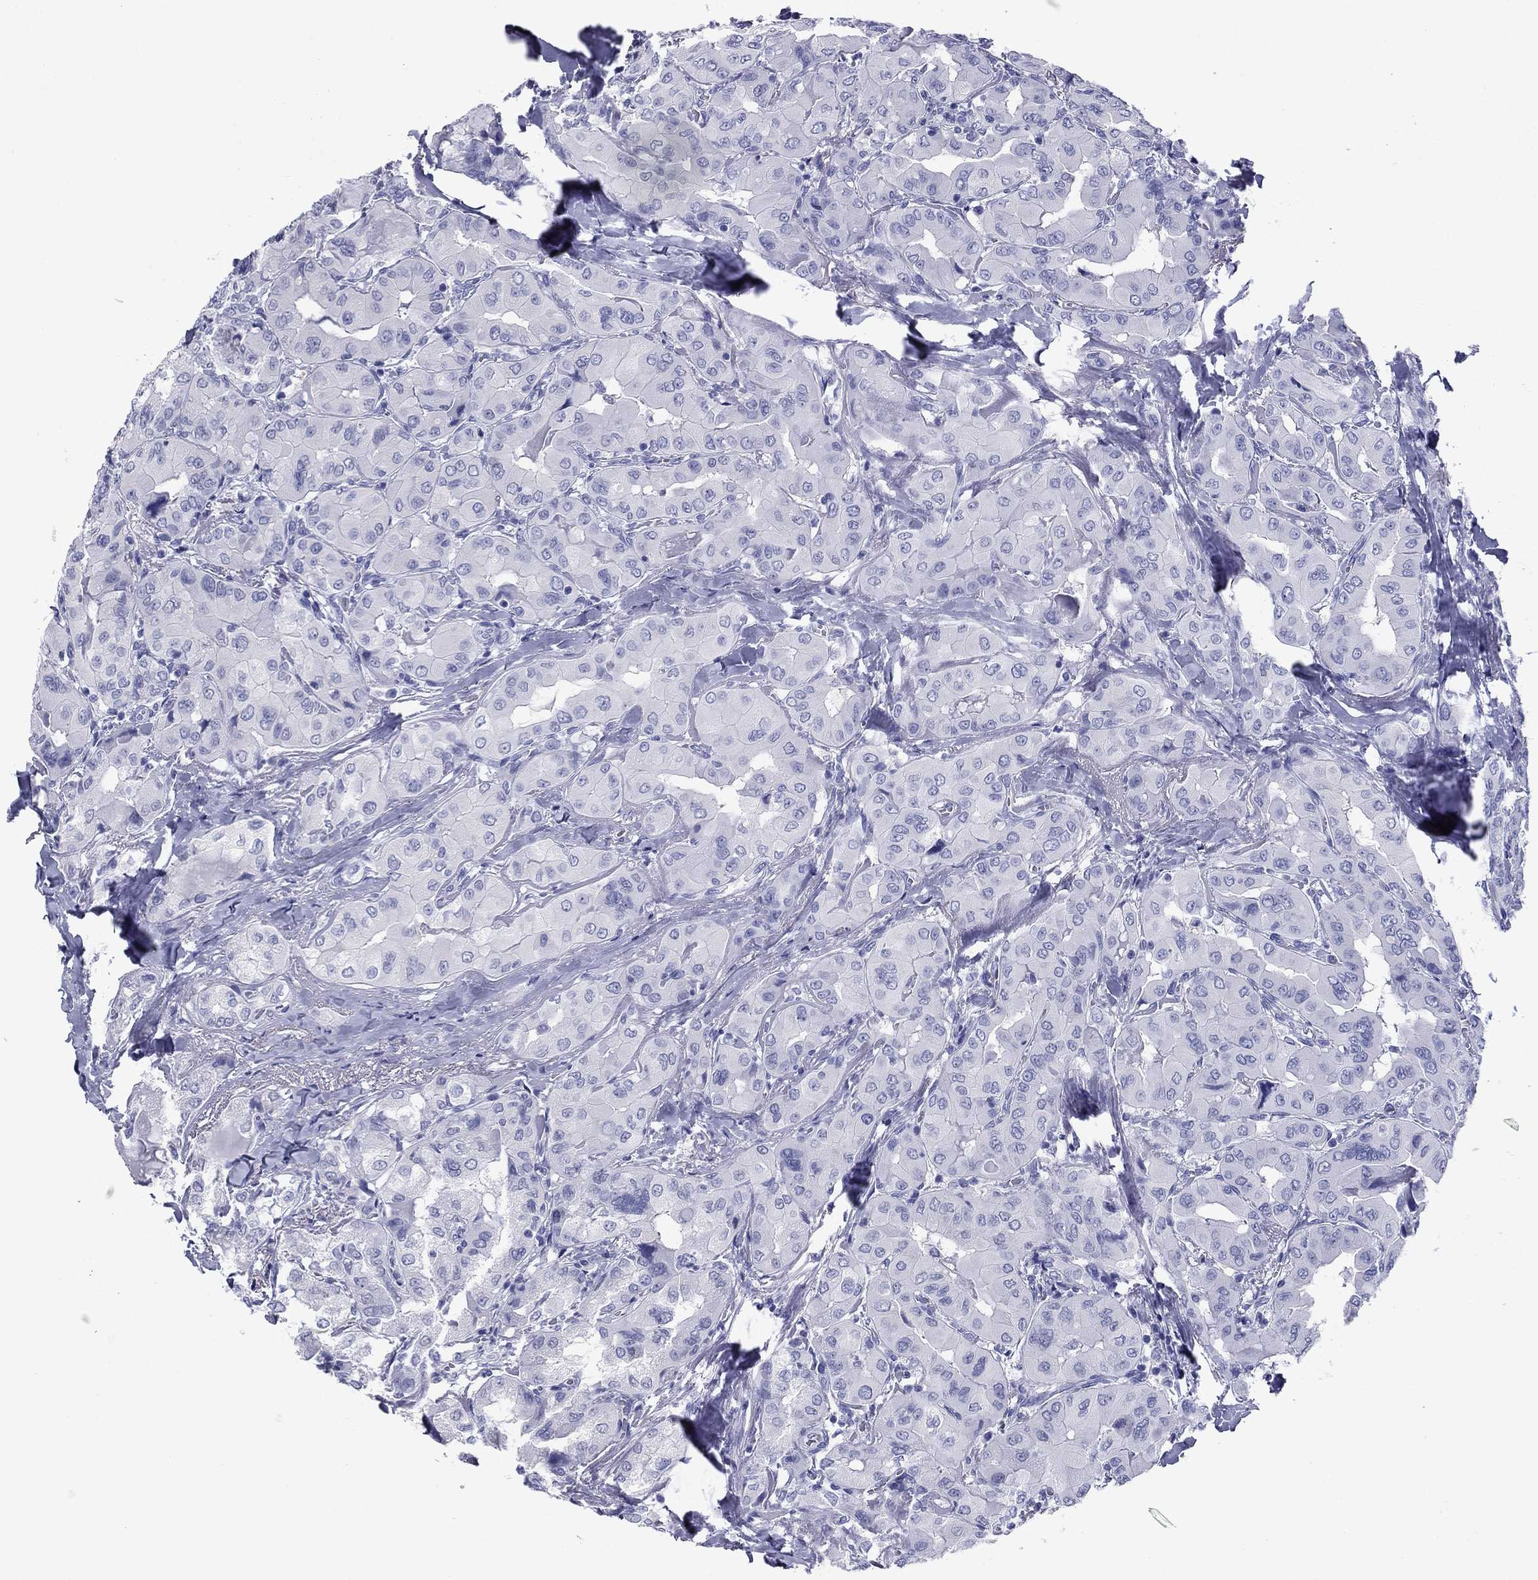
{"staining": {"intensity": "negative", "quantity": "none", "location": "none"}, "tissue": "thyroid cancer", "cell_type": "Tumor cells", "image_type": "cancer", "snomed": [{"axis": "morphology", "description": "Normal tissue, NOS"}, {"axis": "morphology", "description": "Papillary adenocarcinoma, NOS"}, {"axis": "topography", "description": "Thyroid gland"}], "caption": "This is an immunohistochemistry image of human thyroid cancer. There is no expression in tumor cells.", "gene": "NPPA", "patient": {"sex": "female", "age": 66}}